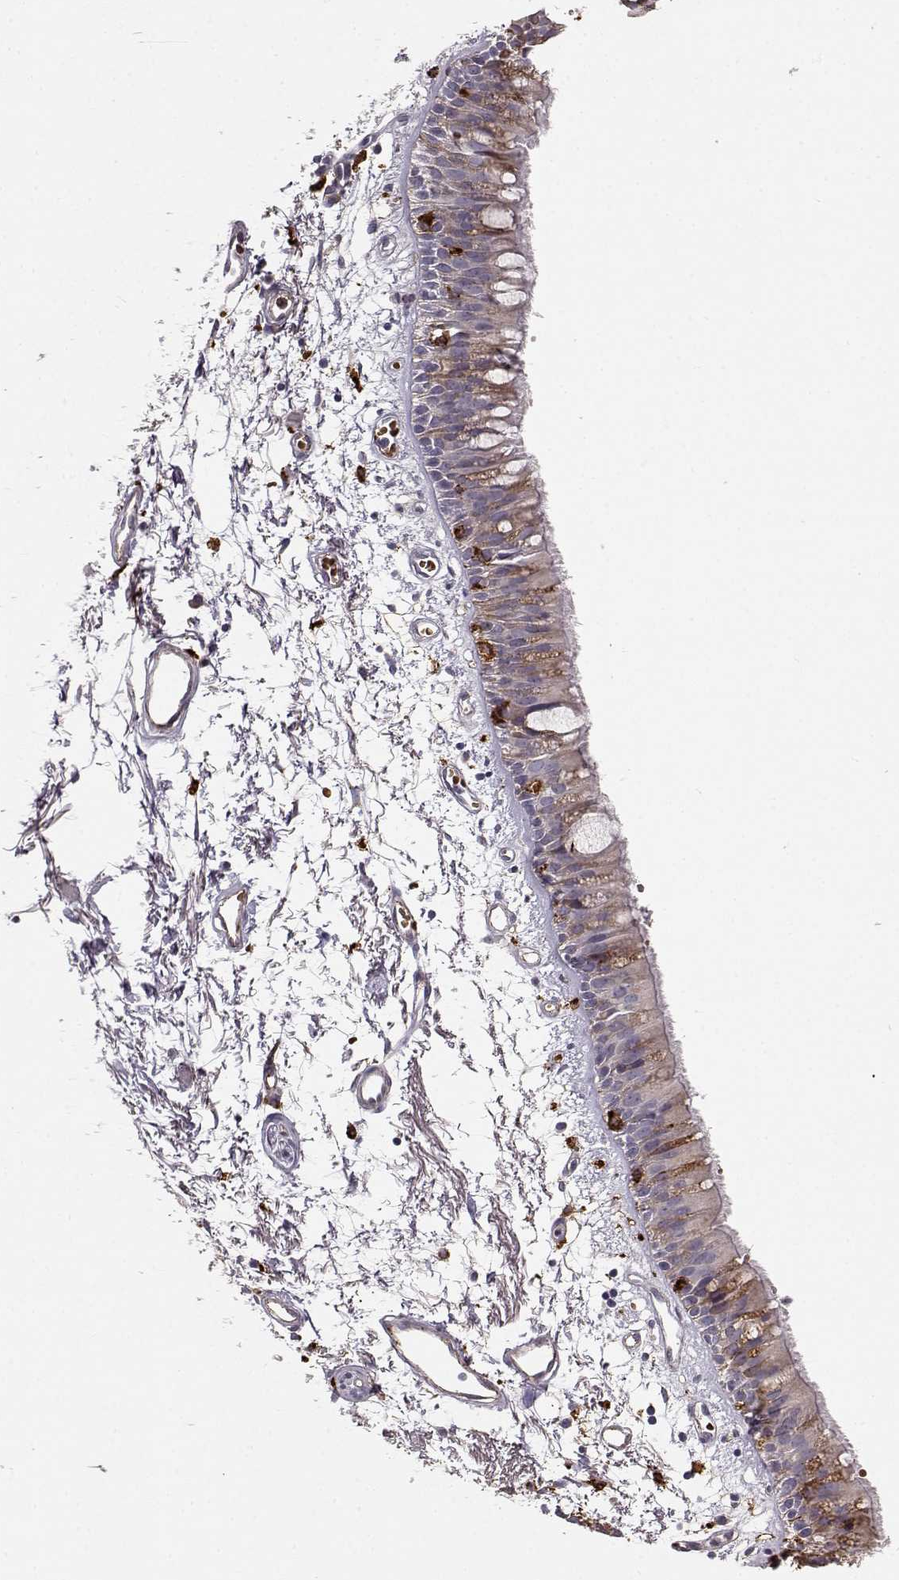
{"staining": {"intensity": "weak", "quantity": "<25%", "location": "cytoplasmic/membranous"}, "tissue": "bronchus", "cell_type": "Respiratory epithelial cells", "image_type": "normal", "snomed": [{"axis": "morphology", "description": "Normal tissue, NOS"}, {"axis": "morphology", "description": "Squamous cell carcinoma, NOS"}, {"axis": "topography", "description": "Cartilage tissue"}, {"axis": "topography", "description": "Bronchus"}, {"axis": "topography", "description": "Lung"}], "caption": "An immunohistochemistry (IHC) histopathology image of normal bronchus is shown. There is no staining in respiratory epithelial cells of bronchus. Nuclei are stained in blue.", "gene": "CCNF", "patient": {"sex": "male", "age": 66}}